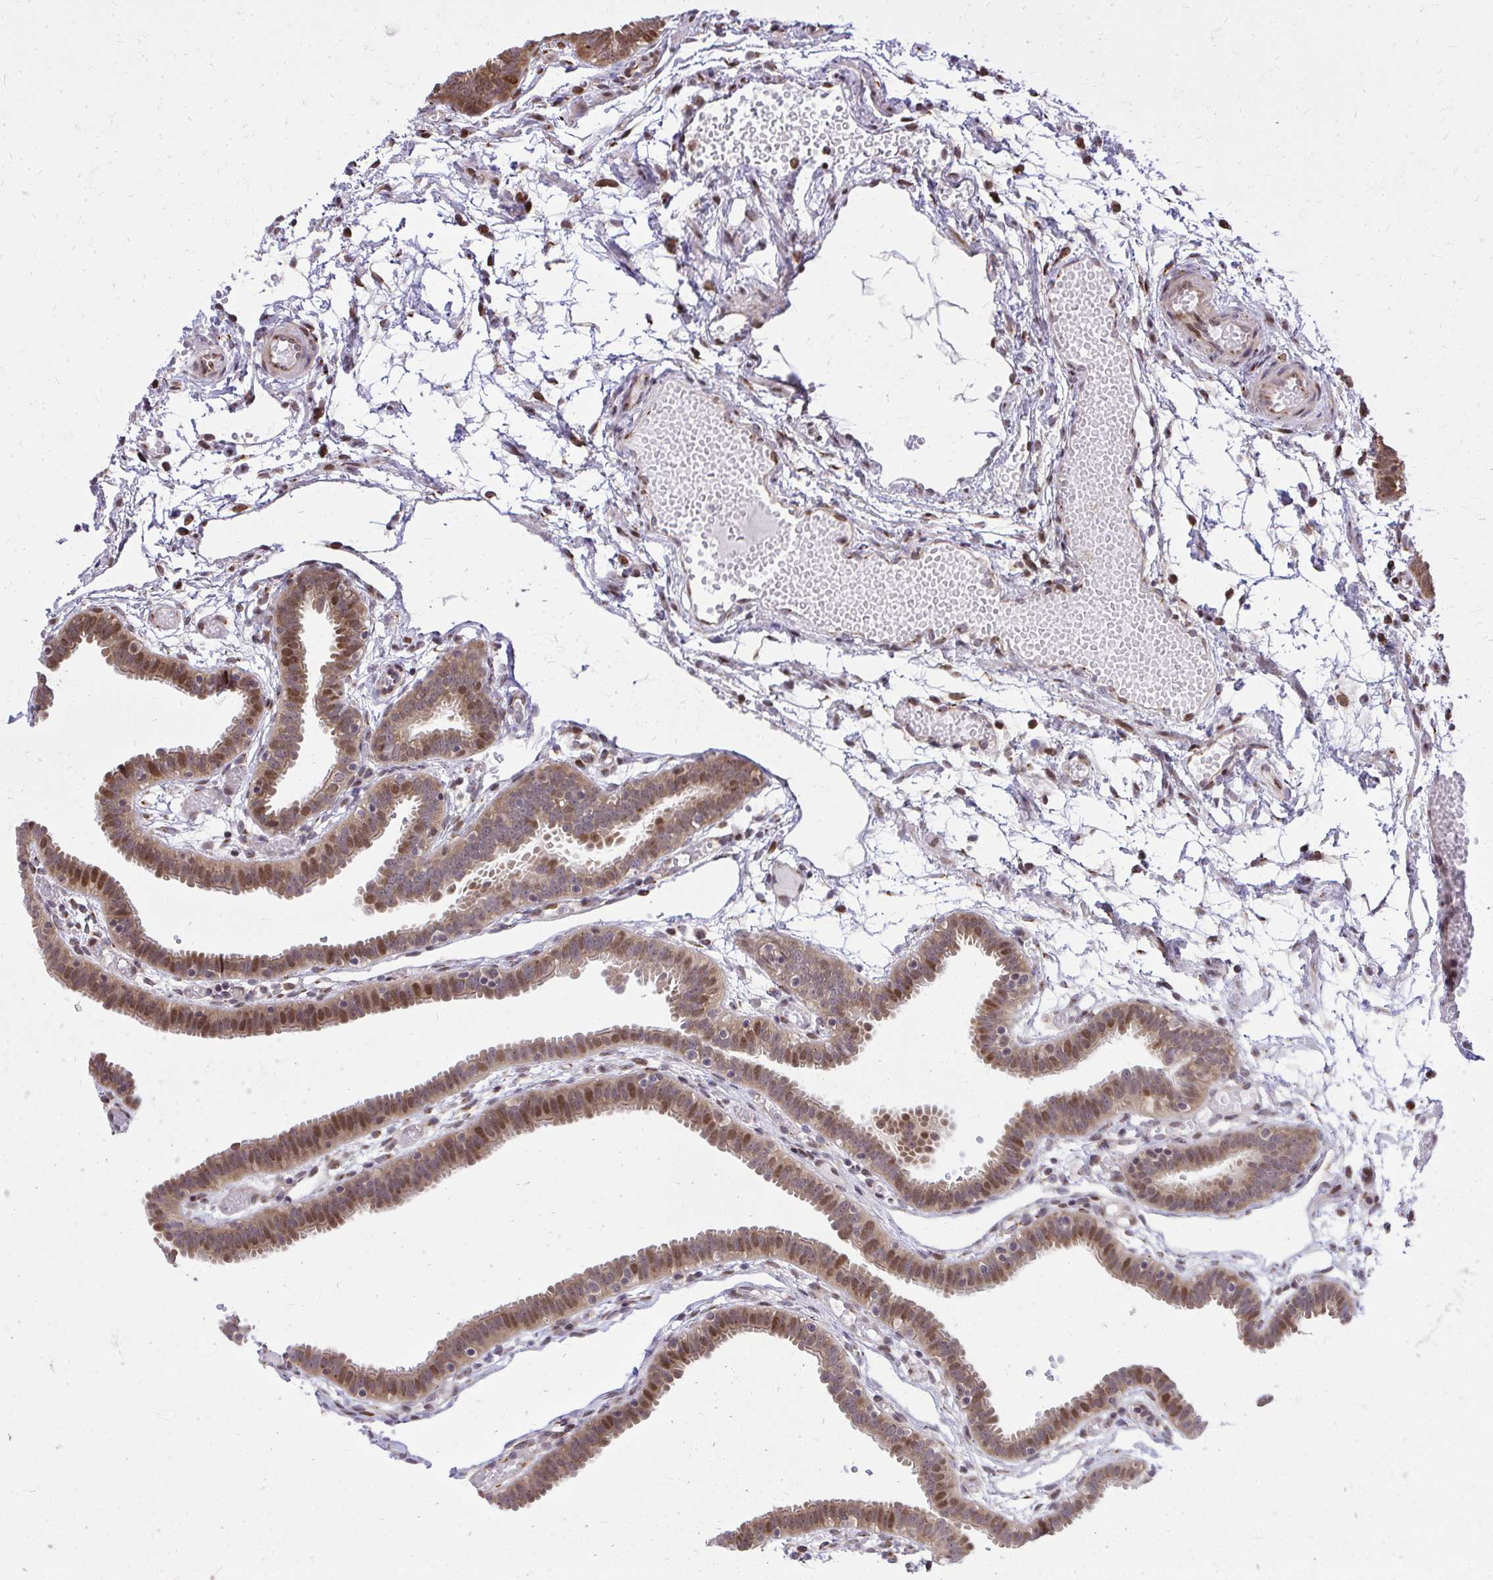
{"staining": {"intensity": "moderate", "quantity": "25%-75%", "location": "cytoplasmic/membranous,nuclear"}, "tissue": "fallopian tube", "cell_type": "Glandular cells", "image_type": "normal", "snomed": [{"axis": "morphology", "description": "Normal tissue, NOS"}, {"axis": "topography", "description": "Fallopian tube"}], "caption": "Immunohistochemical staining of normal human fallopian tube displays 25%-75% levels of moderate cytoplasmic/membranous,nuclear protein expression in about 25%-75% of glandular cells.", "gene": "PIGY", "patient": {"sex": "female", "age": 37}}